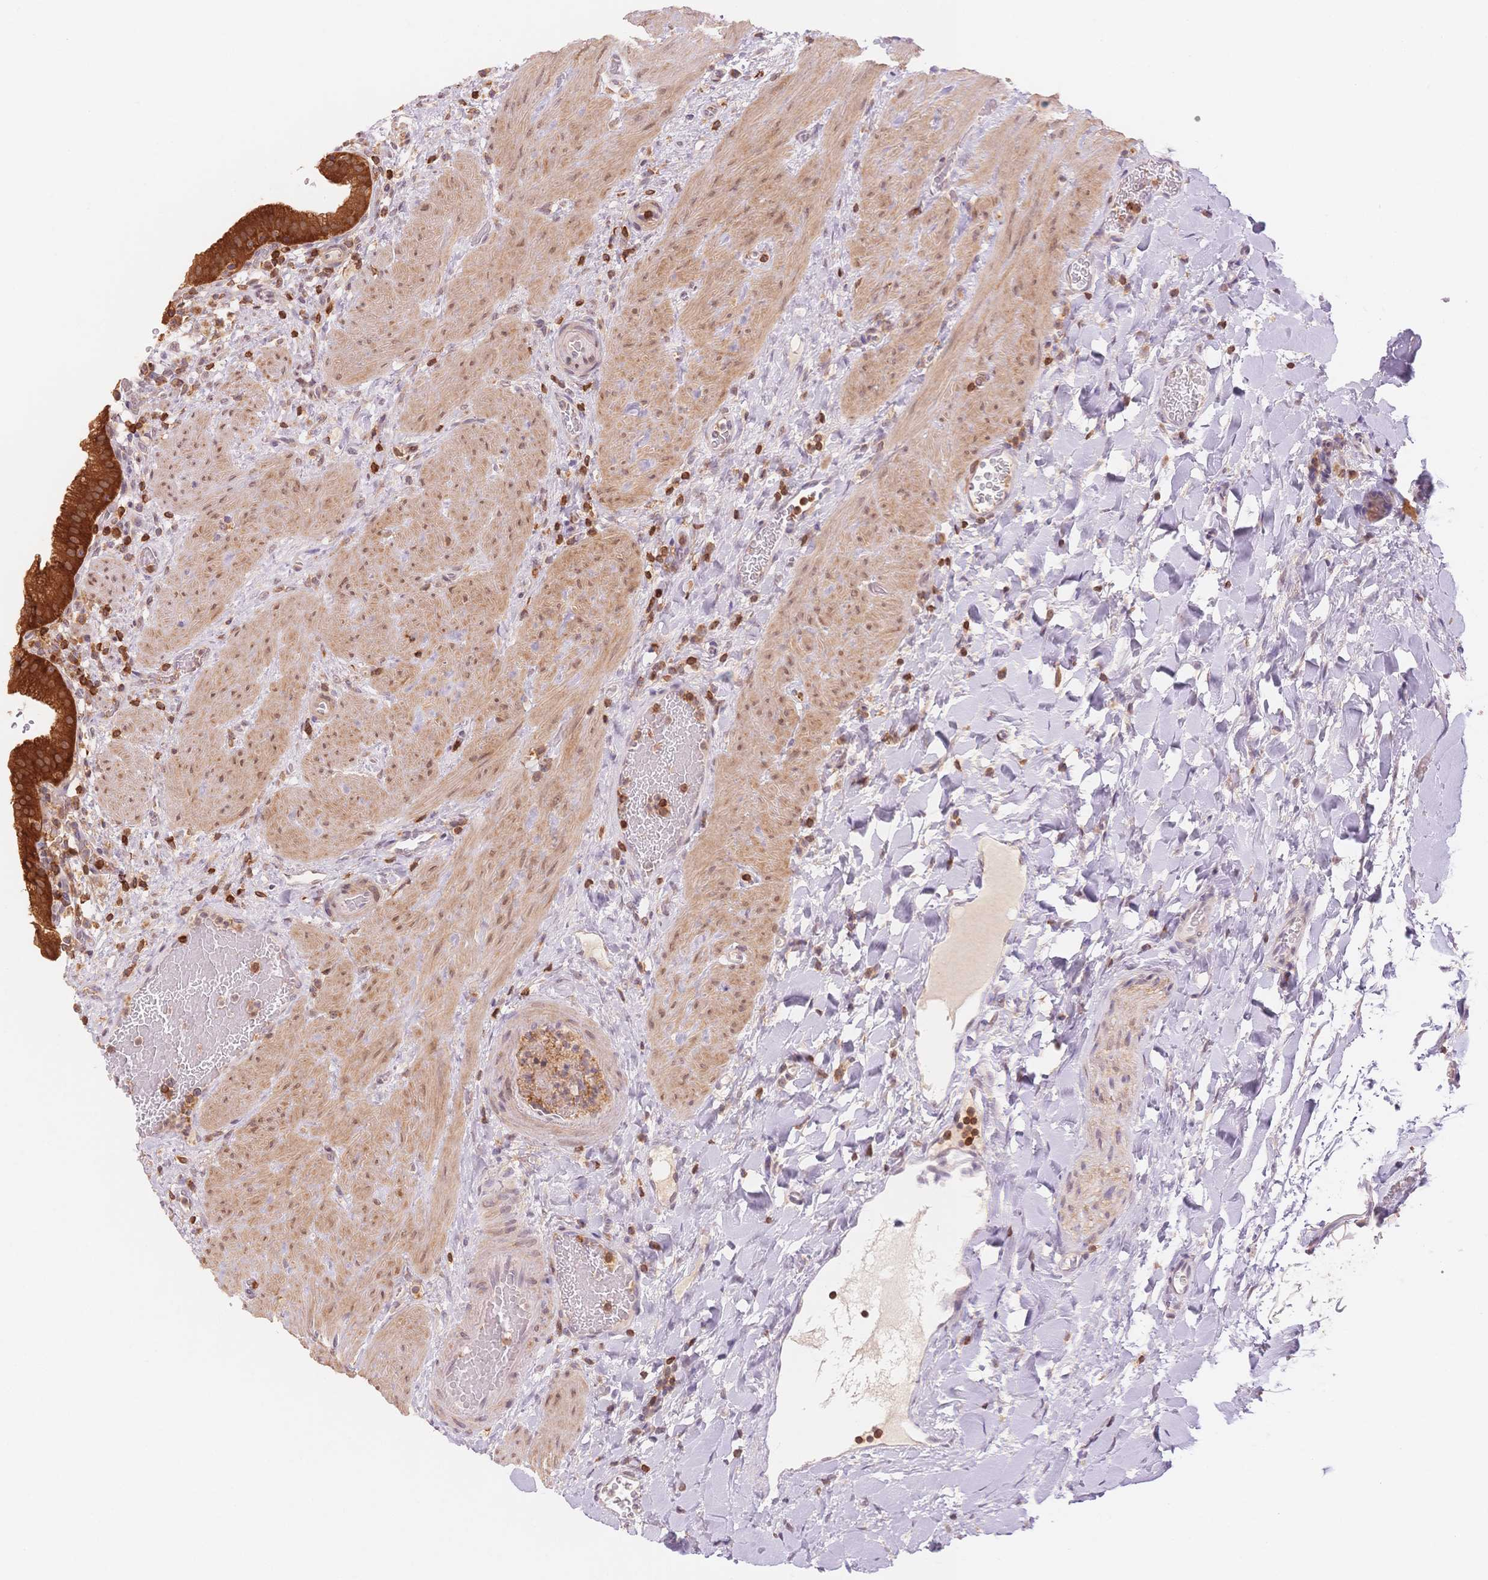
{"staining": {"intensity": "strong", "quantity": ">75%", "location": "cytoplasmic/membranous"}, "tissue": "gallbladder", "cell_type": "Glandular cells", "image_type": "normal", "snomed": [{"axis": "morphology", "description": "Normal tissue, NOS"}, {"axis": "topography", "description": "Gallbladder"}], "caption": "A micrograph showing strong cytoplasmic/membranous expression in approximately >75% of glandular cells in normal gallbladder, as visualized by brown immunohistochemical staining.", "gene": "STK39", "patient": {"sex": "male", "age": 26}}